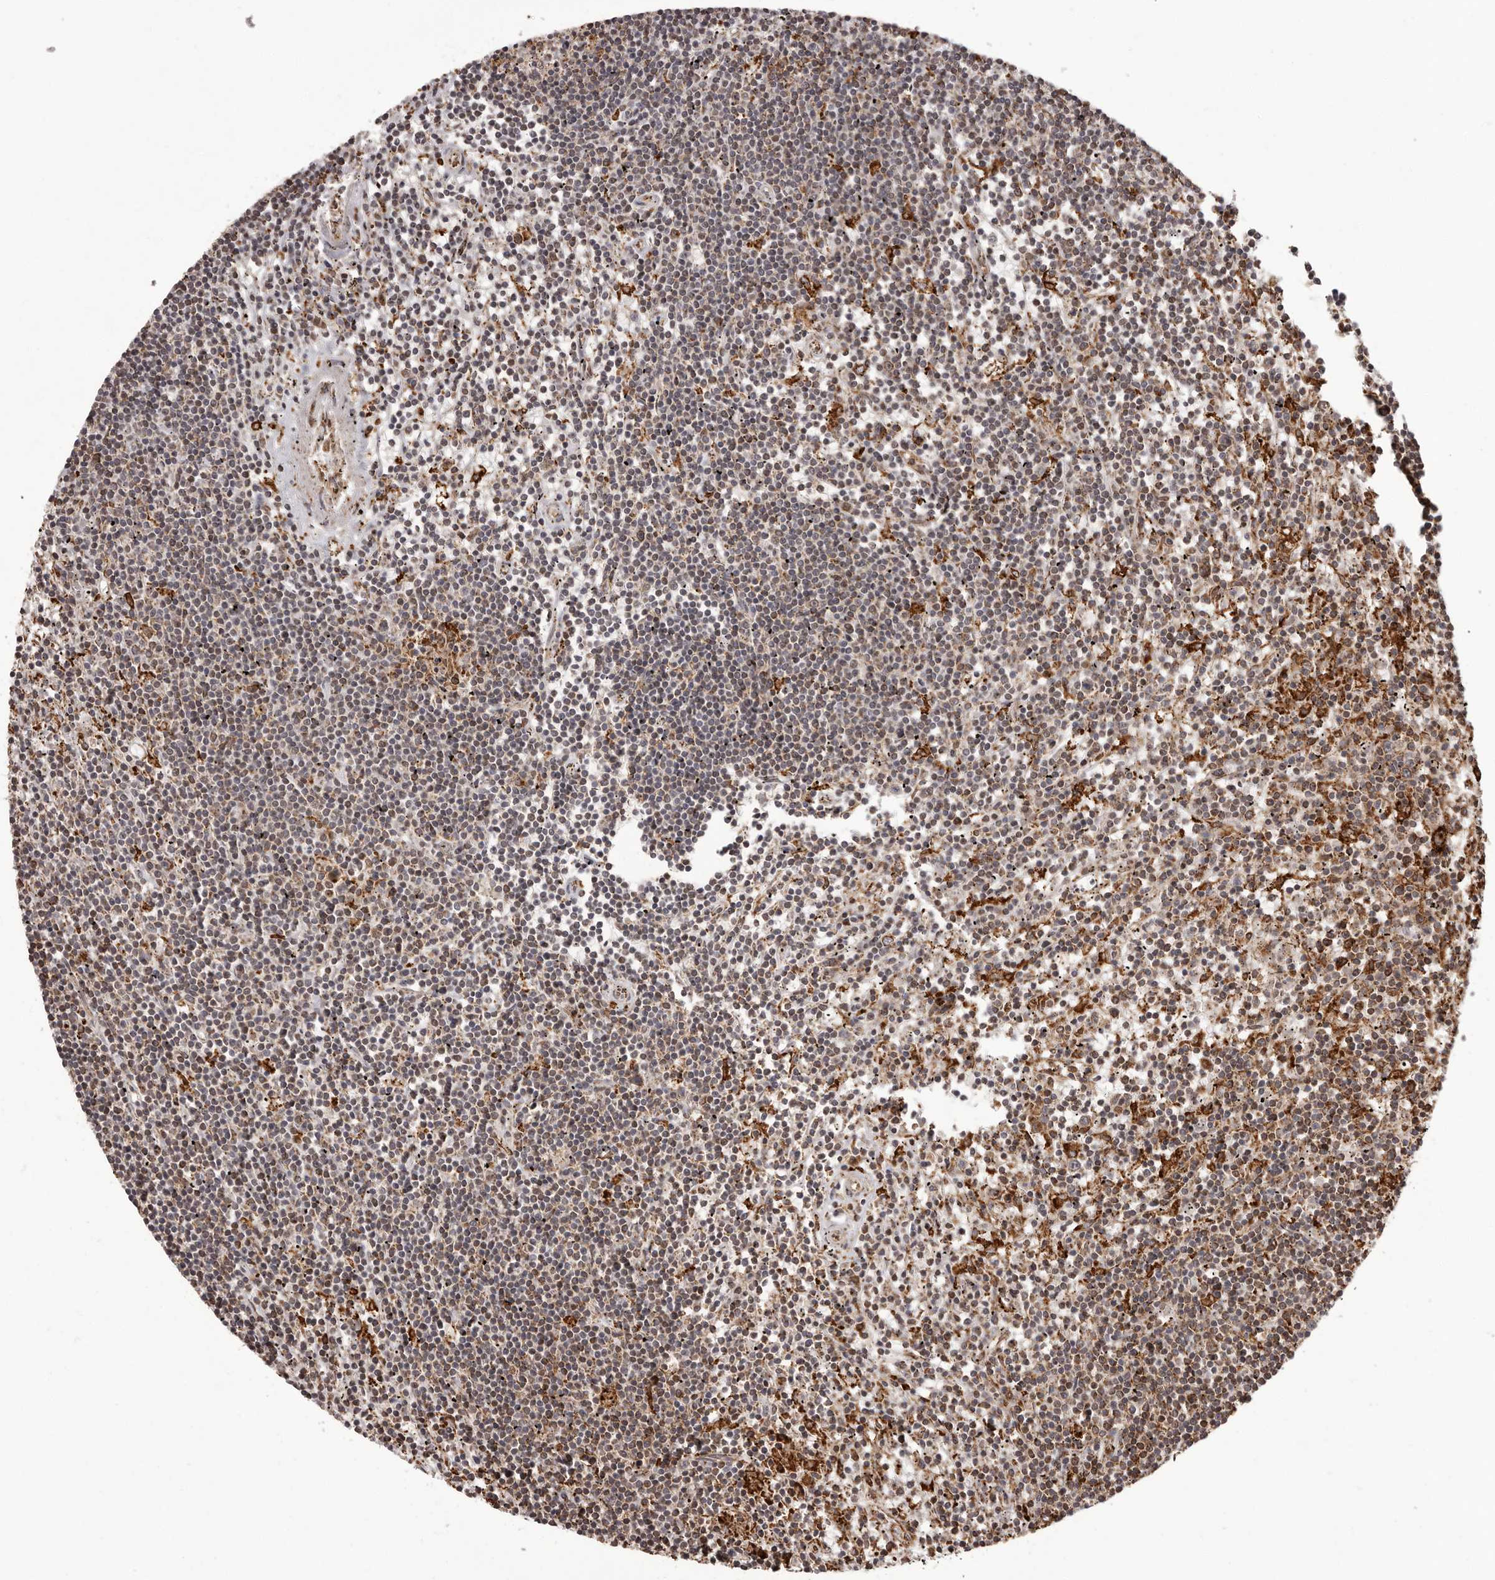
{"staining": {"intensity": "weak", "quantity": "25%-75%", "location": "cytoplasmic/membranous"}, "tissue": "lymphoma", "cell_type": "Tumor cells", "image_type": "cancer", "snomed": [{"axis": "morphology", "description": "Malignant lymphoma, non-Hodgkin's type, Low grade"}, {"axis": "topography", "description": "Spleen"}], "caption": "Brown immunohistochemical staining in malignant lymphoma, non-Hodgkin's type (low-grade) reveals weak cytoplasmic/membranous staining in approximately 25%-75% of tumor cells.", "gene": "IL32", "patient": {"sex": "male", "age": 76}}